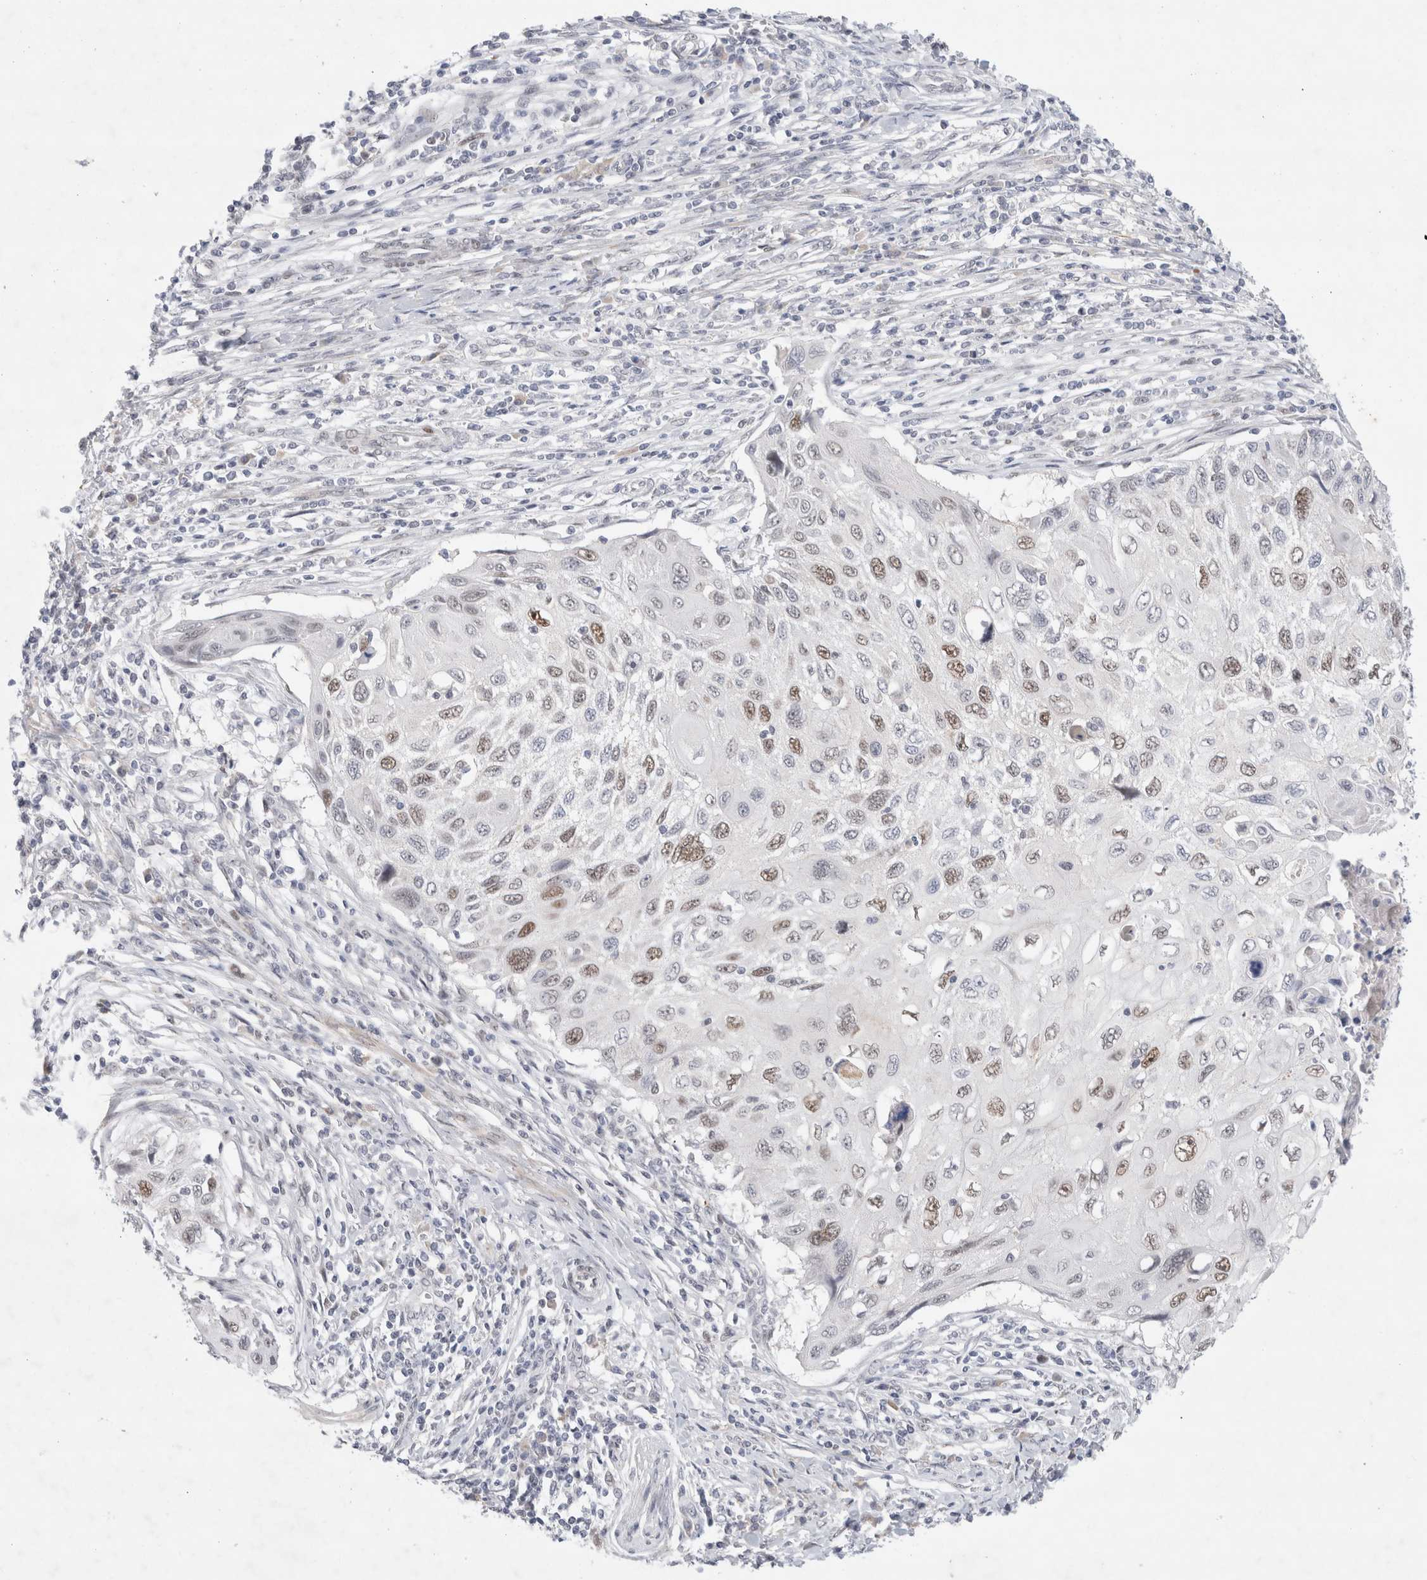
{"staining": {"intensity": "moderate", "quantity": "25%-75%", "location": "nuclear"}, "tissue": "cervical cancer", "cell_type": "Tumor cells", "image_type": "cancer", "snomed": [{"axis": "morphology", "description": "Squamous cell carcinoma, NOS"}, {"axis": "topography", "description": "Cervix"}], "caption": "A brown stain labels moderate nuclear staining of a protein in cervical cancer (squamous cell carcinoma) tumor cells. (Stains: DAB (3,3'-diaminobenzidine) in brown, nuclei in blue, Microscopy: brightfield microscopy at high magnification).", "gene": "KNL1", "patient": {"sex": "female", "age": 70}}